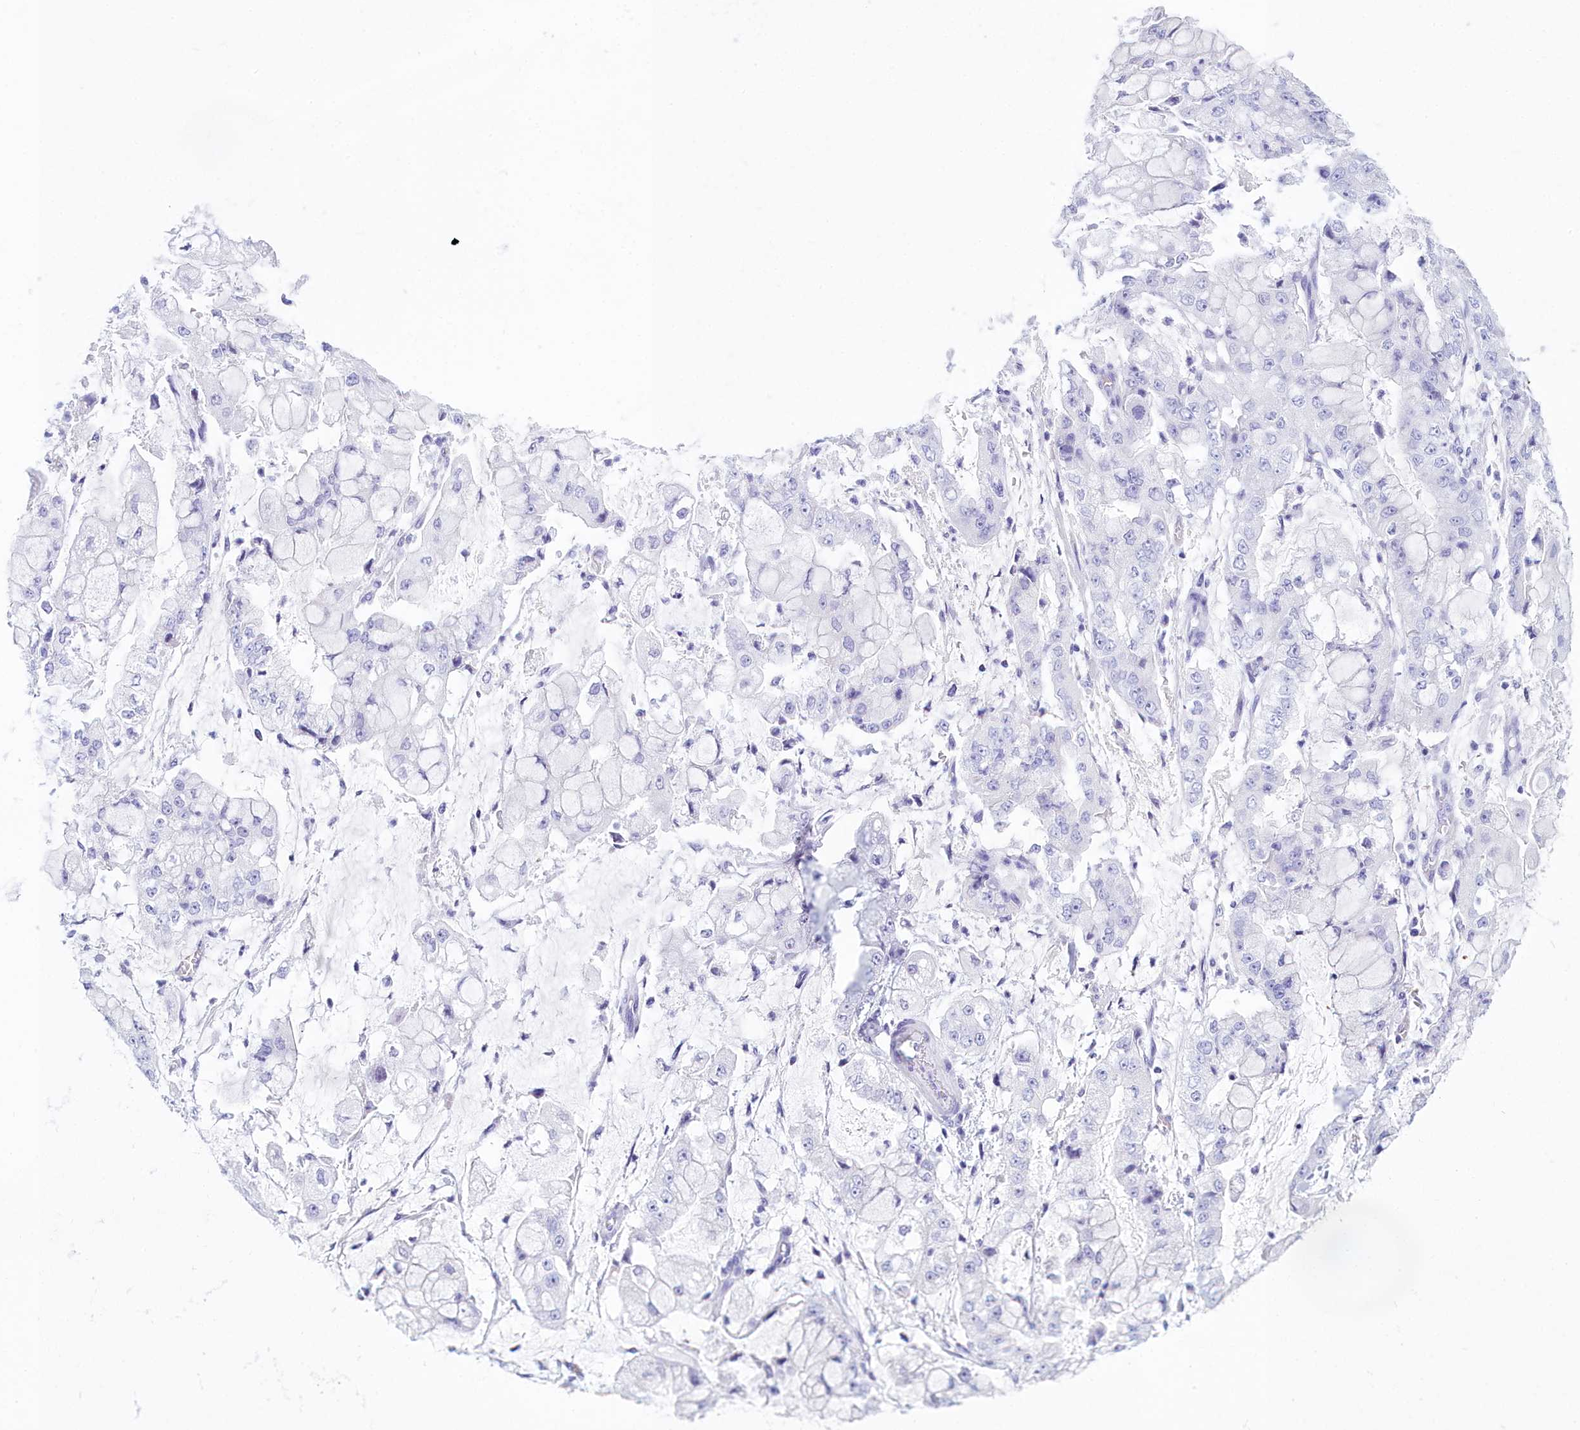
{"staining": {"intensity": "negative", "quantity": "none", "location": "none"}, "tissue": "stomach cancer", "cell_type": "Tumor cells", "image_type": "cancer", "snomed": [{"axis": "morphology", "description": "Adenocarcinoma, NOS"}, {"axis": "topography", "description": "Stomach"}], "caption": "Immunohistochemical staining of human stomach cancer (adenocarcinoma) reveals no significant positivity in tumor cells.", "gene": "TMEM97", "patient": {"sex": "male", "age": 76}}